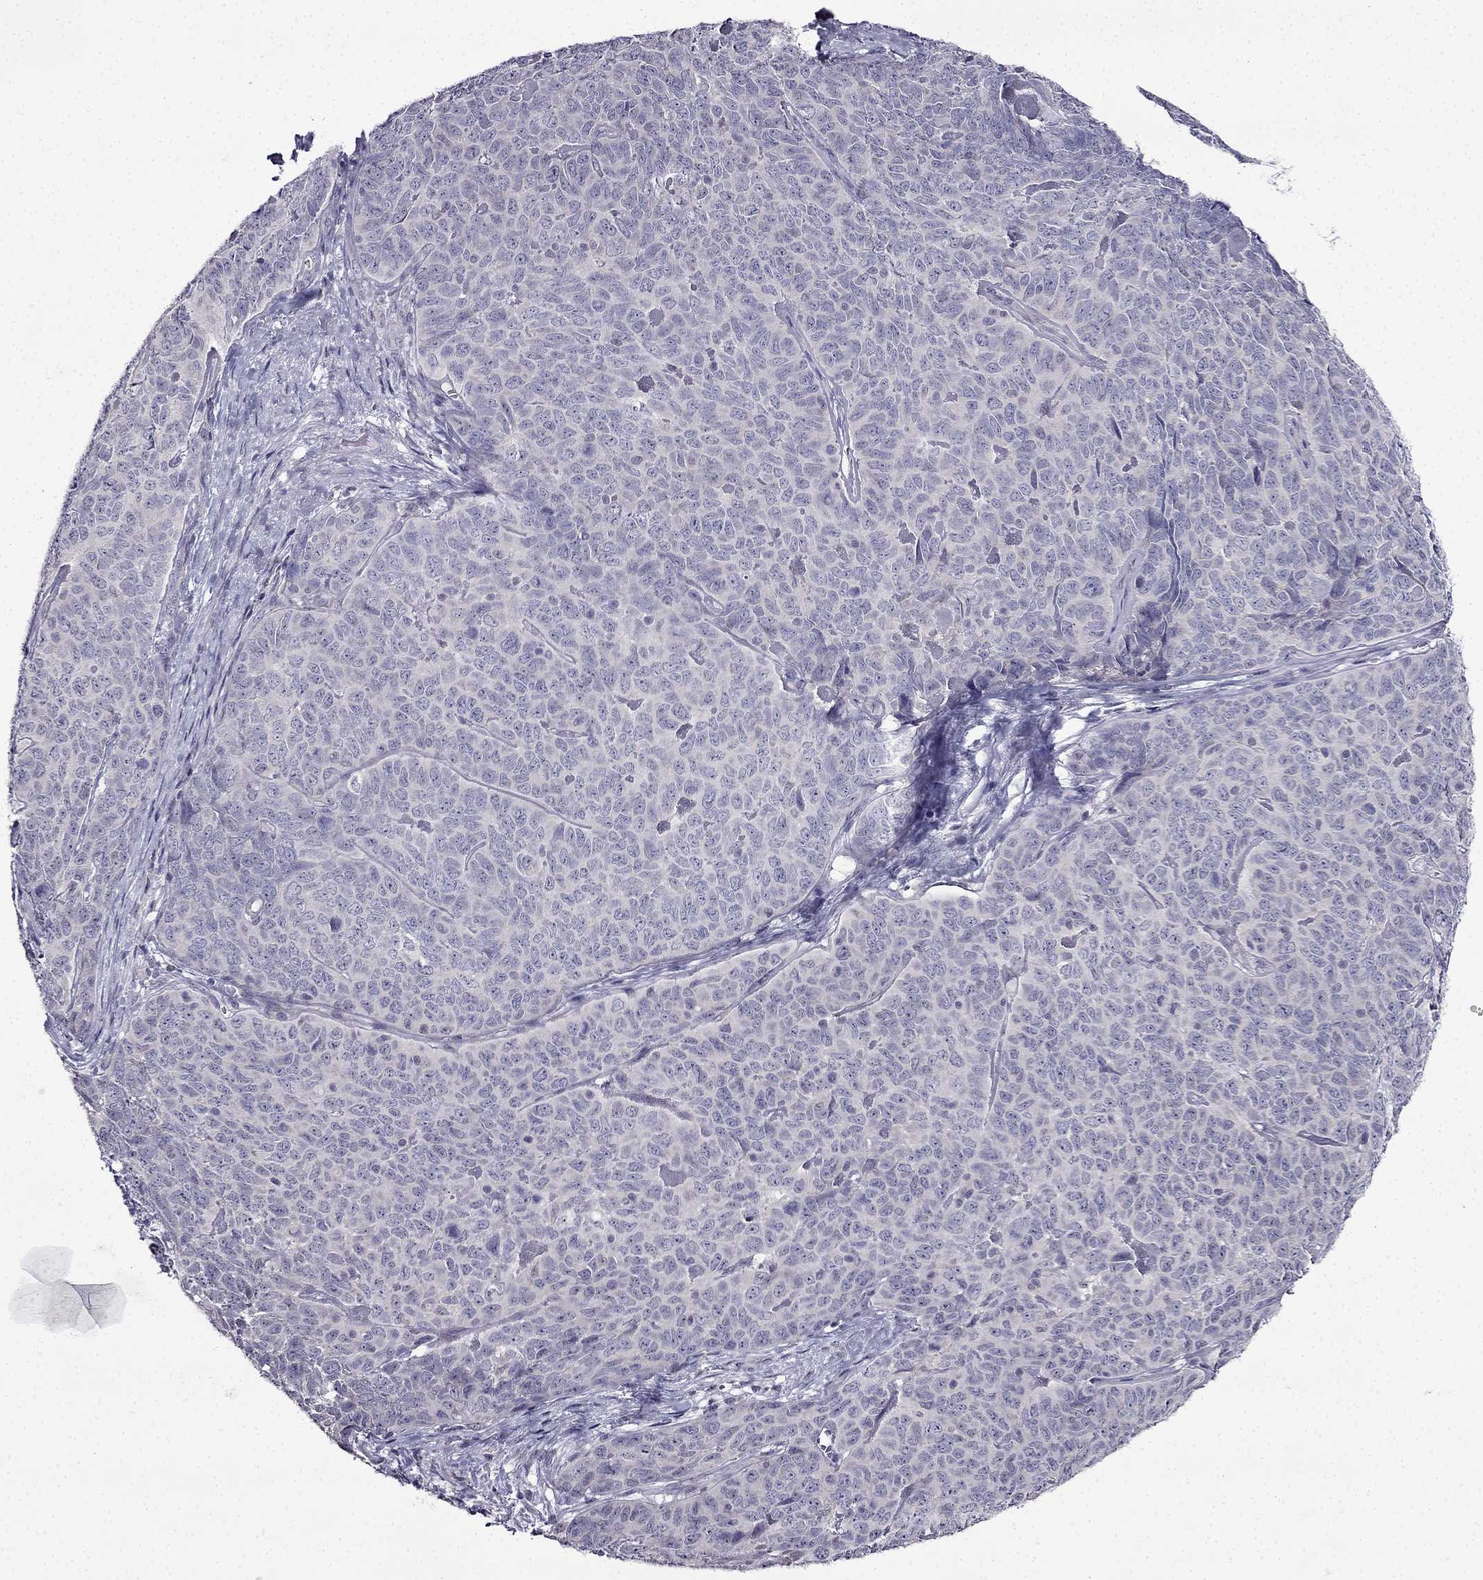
{"staining": {"intensity": "negative", "quantity": "none", "location": "none"}, "tissue": "skin cancer", "cell_type": "Tumor cells", "image_type": "cancer", "snomed": [{"axis": "morphology", "description": "Squamous cell carcinoma, NOS"}, {"axis": "topography", "description": "Skin"}, {"axis": "topography", "description": "Anal"}], "caption": "This is an immunohistochemistry histopathology image of human skin cancer. There is no staining in tumor cells.", "gene": "TMEM266", "patient": {"sex": "female", "age": 51}}